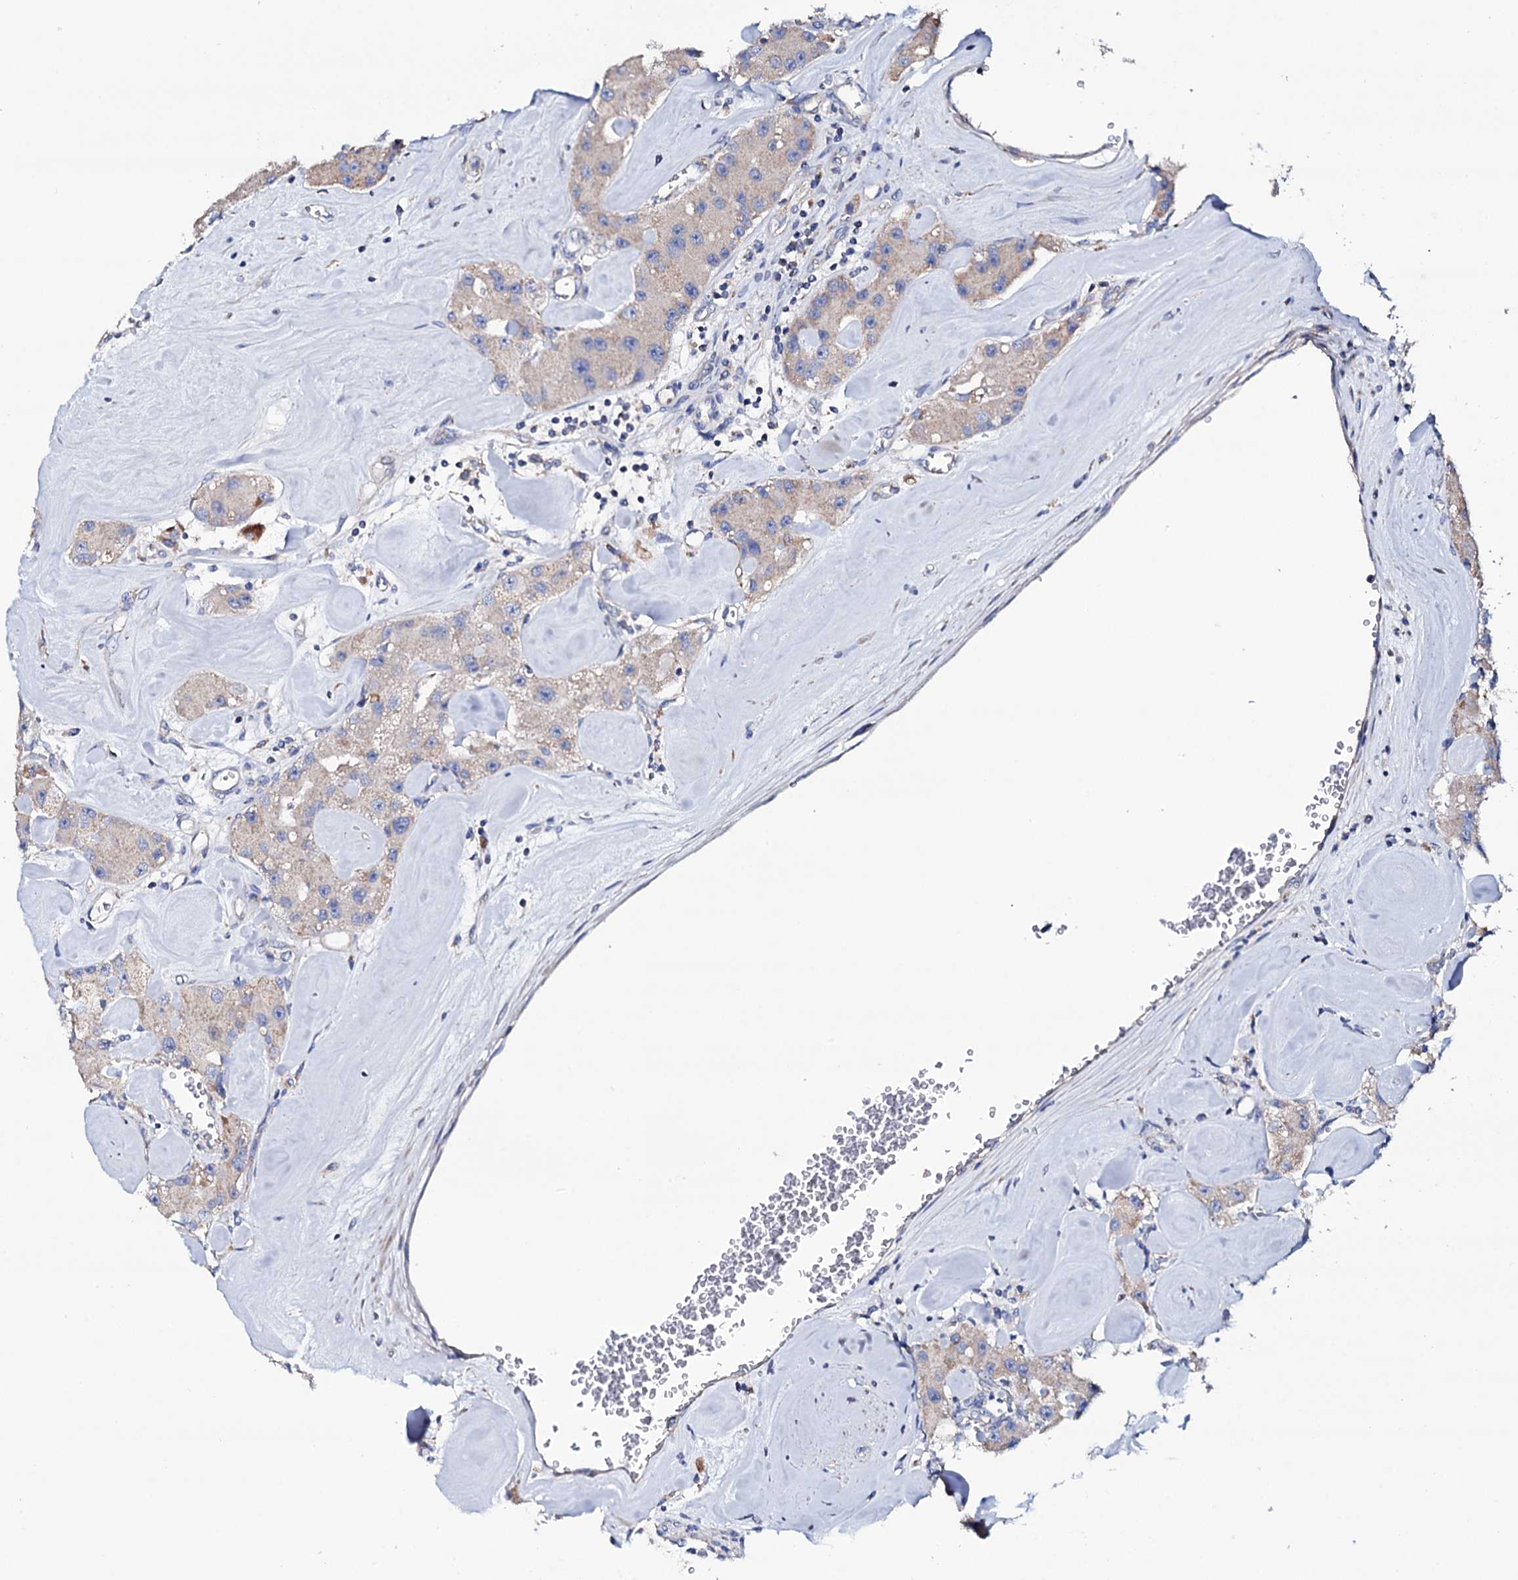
{"staining": {"intensity": "weak", "quantity": "25%-75%", "location": "cytoplasmic/membranous"}, "tissue": "carcinoid", "cell_type": "Tumor cells", "image_type": "cancer", "snomed": [{"axis": "morphology", "description": "Carcinoid, malignant, NOS"}, {"axis": "topography", "description": "Pancreas"}], "caption": "Tumor cells exhibit weak cytoplasmic/membranous expression in approximately 25%-75% of cells in carcinoid.", "gene": "TCAF2", "patient": {"sex": "male", "age": 41}}